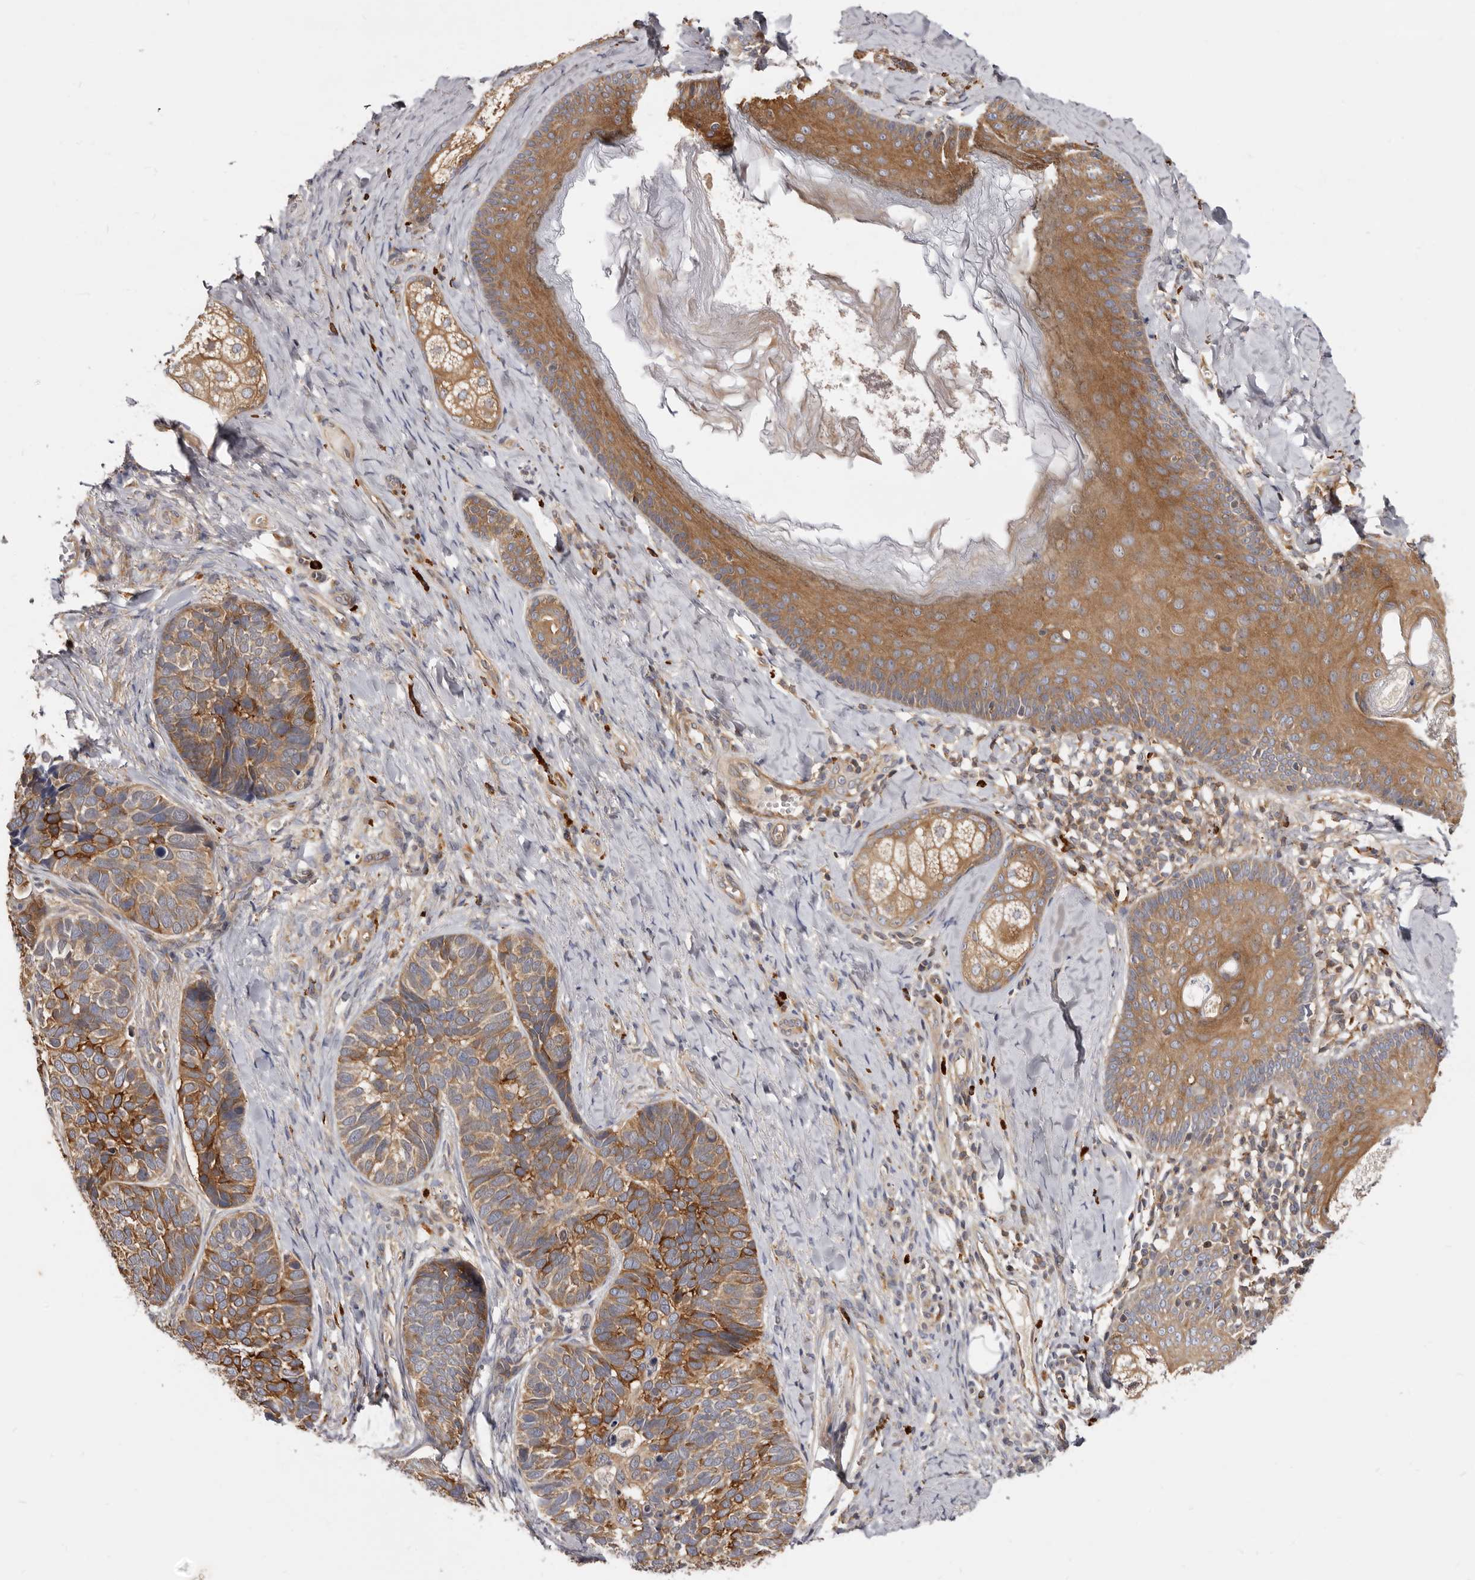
{"staining": {"intensity": "moderate", "quantity": ">75%", "location": "cytoplasmic/membranous"}, "tissue": "skin cancer", "cell_type": "Tumor cells", "image_type": "cancer", "snomed": [{"axis": "morphology", "description": "Basal cell carcinoma"}, {"axis": "topography", "description": "Skin"}], "caption": "A medium amount of moderate cytoplasmic/membranous staining is appreciated in approximately >75% of tumor cells in skin cancer tissue.", "gene": "ADAMTS20", "patient": {"sex": "male", "age": 62}}